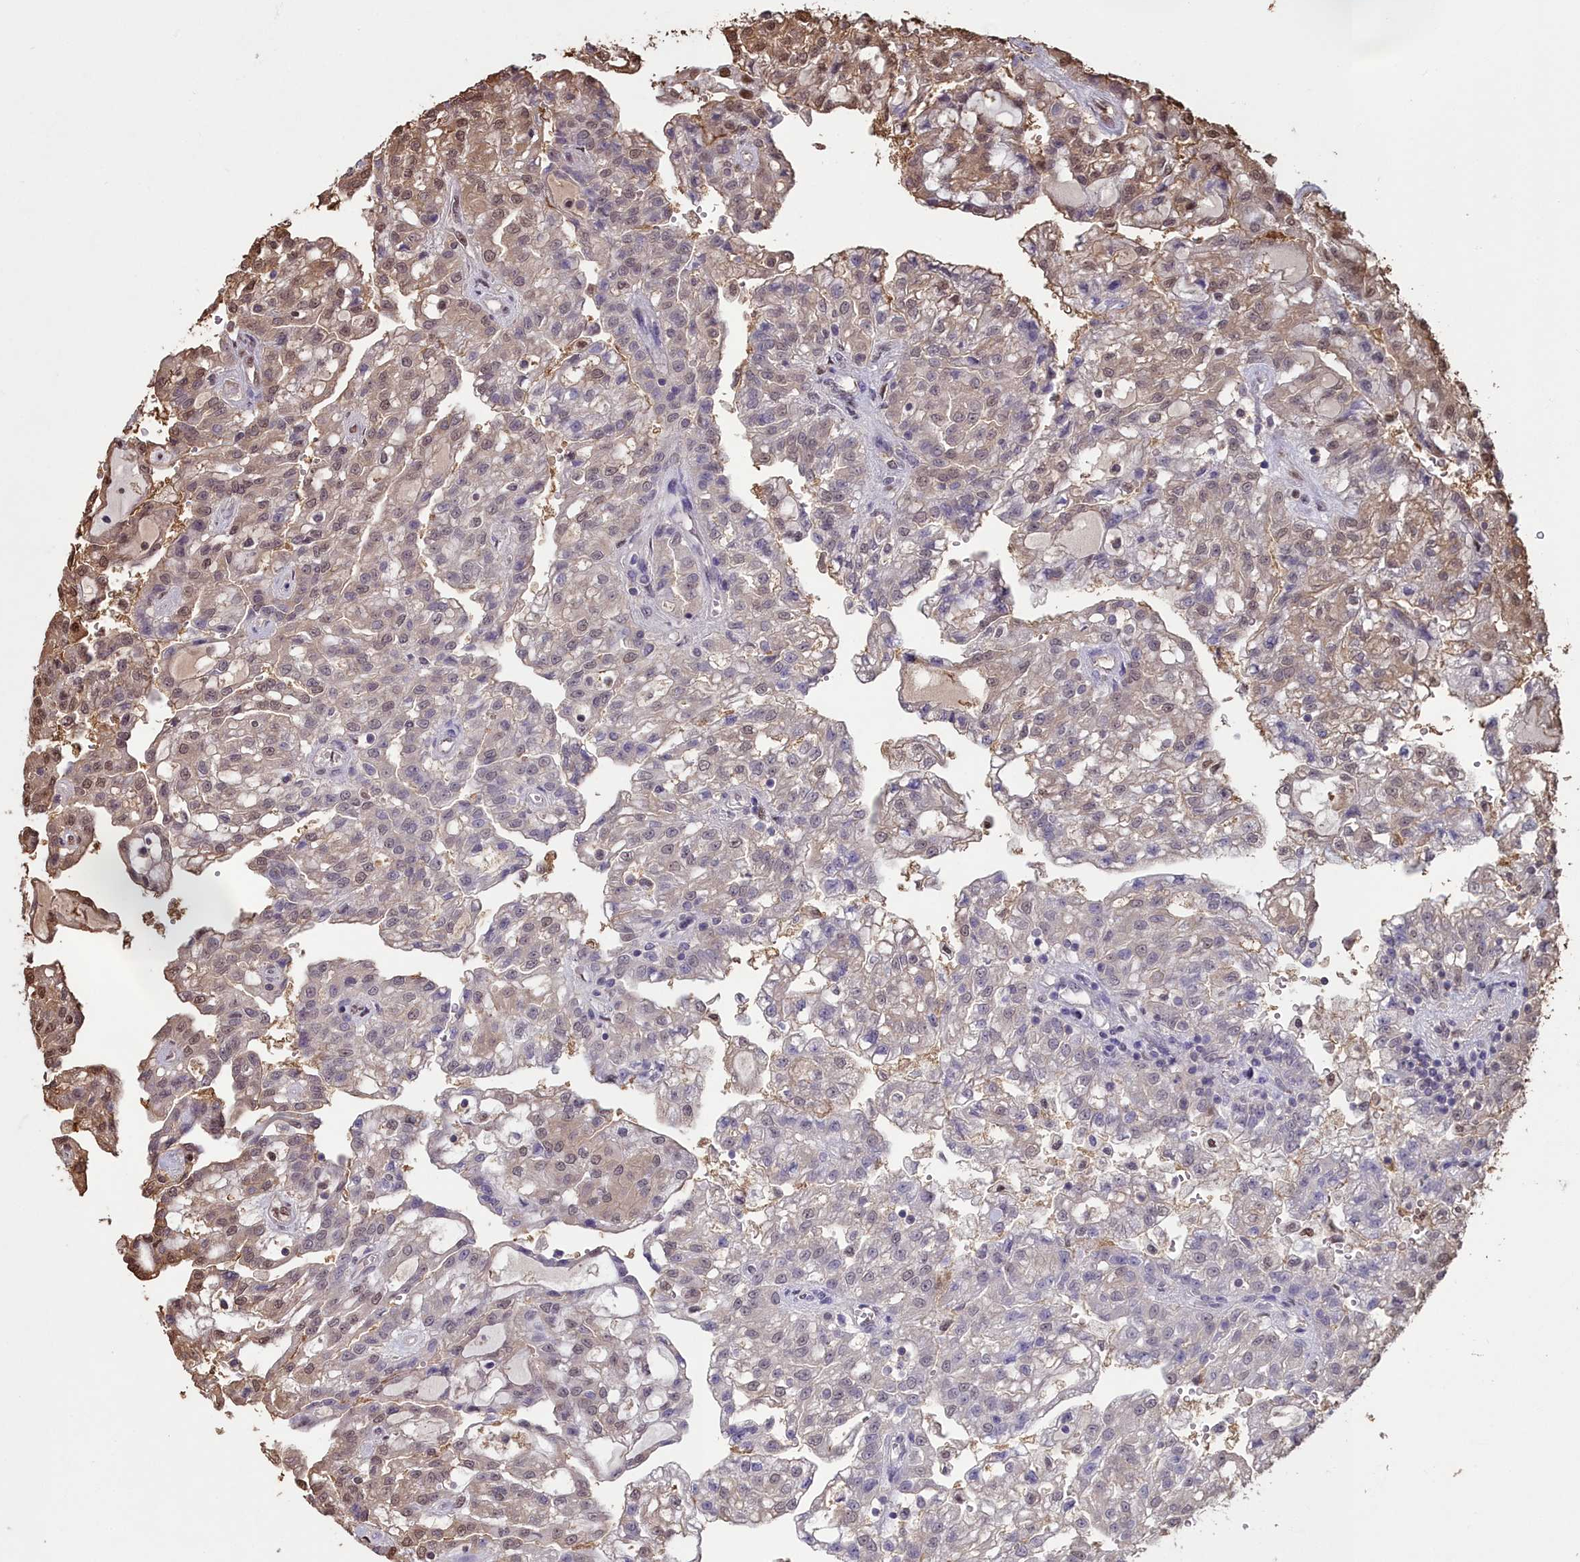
{"staining": {"intensity": "moderate", "quantity": "25%-75%", "location": "cytoplasmic/membranous,nuclear"}, "tissue": "renal cancer", "cell_type": "Tumor cells", "image_type": "cancer", "snomed": [{"axis": "morphology", "description": "Adenocarcinoma, NOS"}, {"axis": "topography", "description": "Kidney"}], "caption": "Renal cancer stained with immunohistochemistry demonstrates moderate cytoplasmic/membranous and nuclear staining in about 25%-75% of tumor cells.", "gene": "GAPDH", "patient": {"sex": "male", "age": 63}}